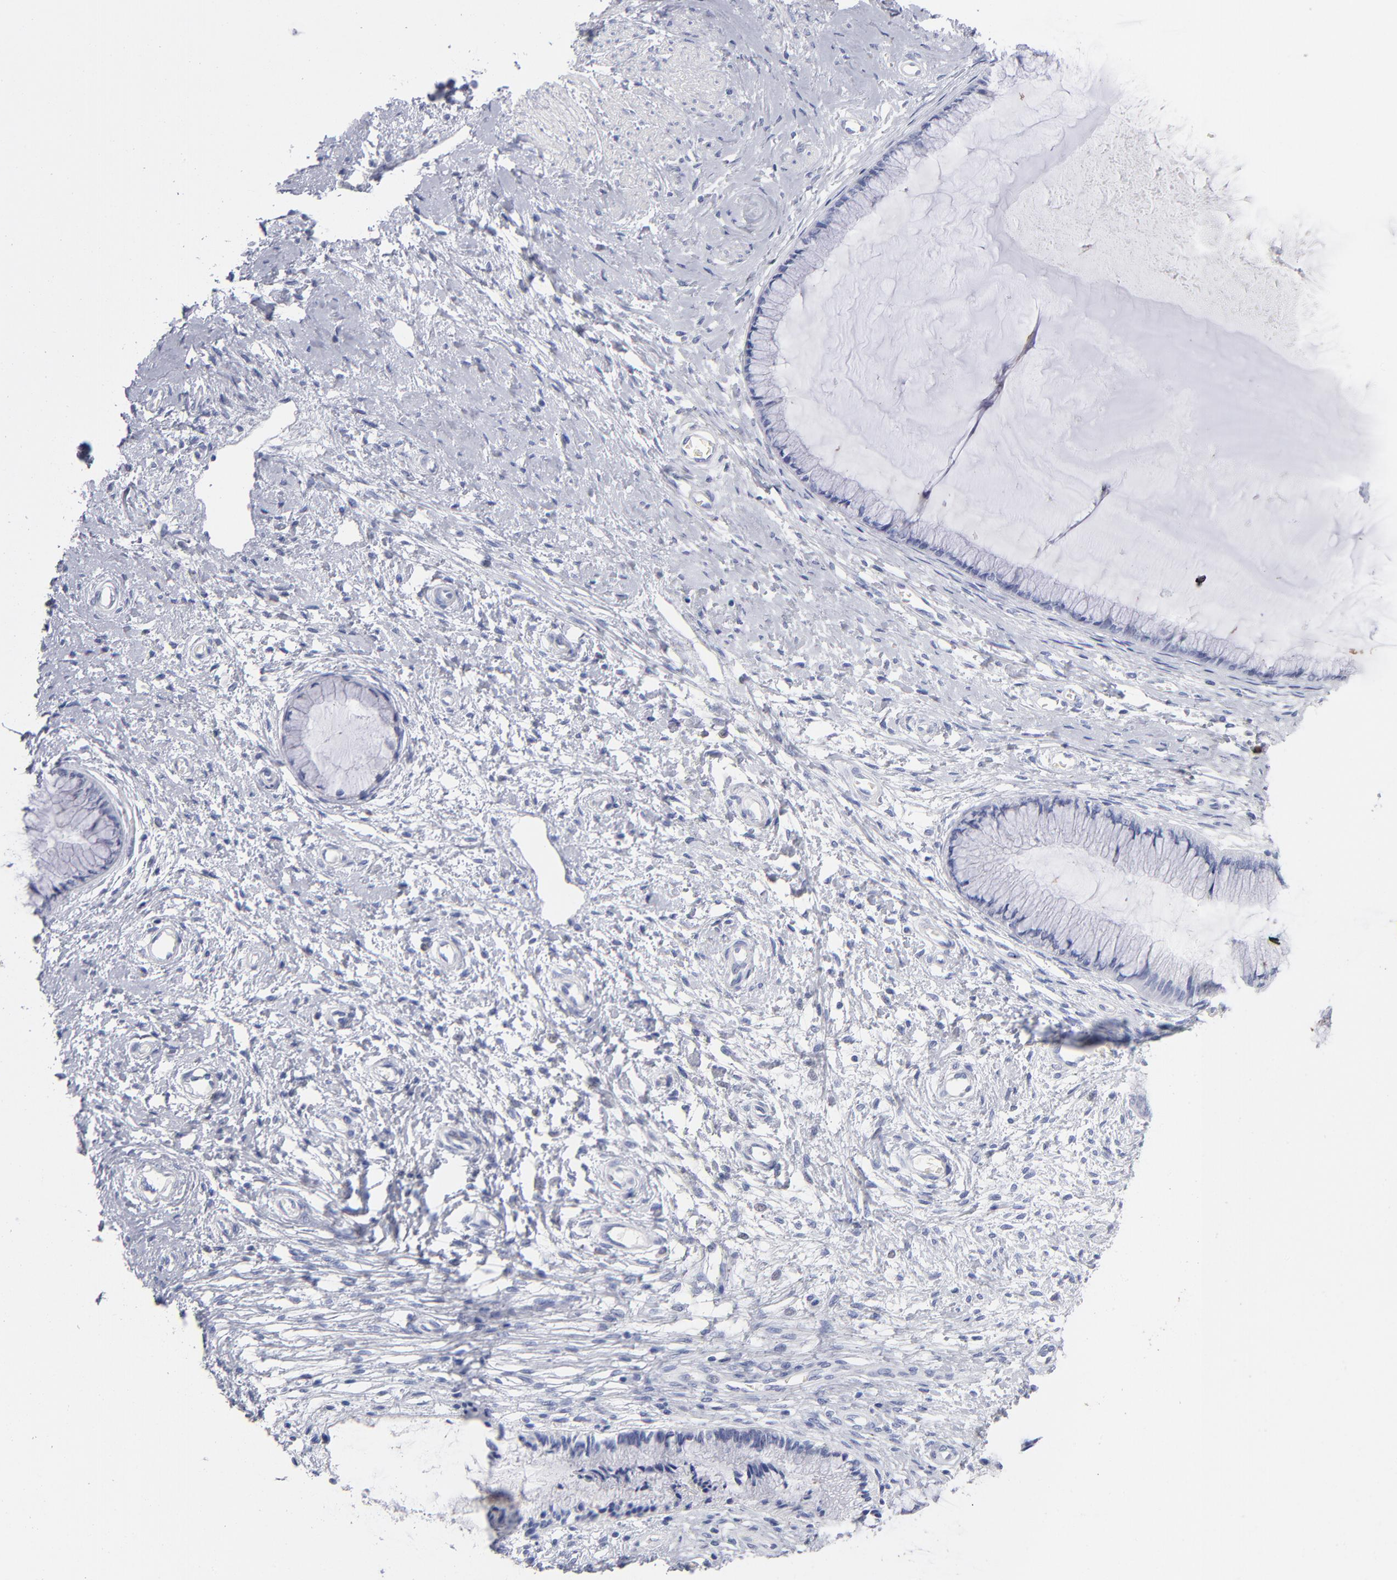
{"staining": {"intensity": "negative", "quantity": "none", "location": "none"}, "tissue": "cervix", "cell_type": "Glandular cells", "image_type": "normal", "snomed": [{"axis": "morphology", "description": "Normal tissue, NOS"}, {"axis": "topography", "description": "Cervix"}], "caption": "Immunohistochemical staining of normal human cervix reveals no significant staining in glandular cells. (DAB immunohistochemistry (IHC) with hematoxylin counter stain).", "gene": "ARG1", "patient": {"sex": "female", "age": 27}}